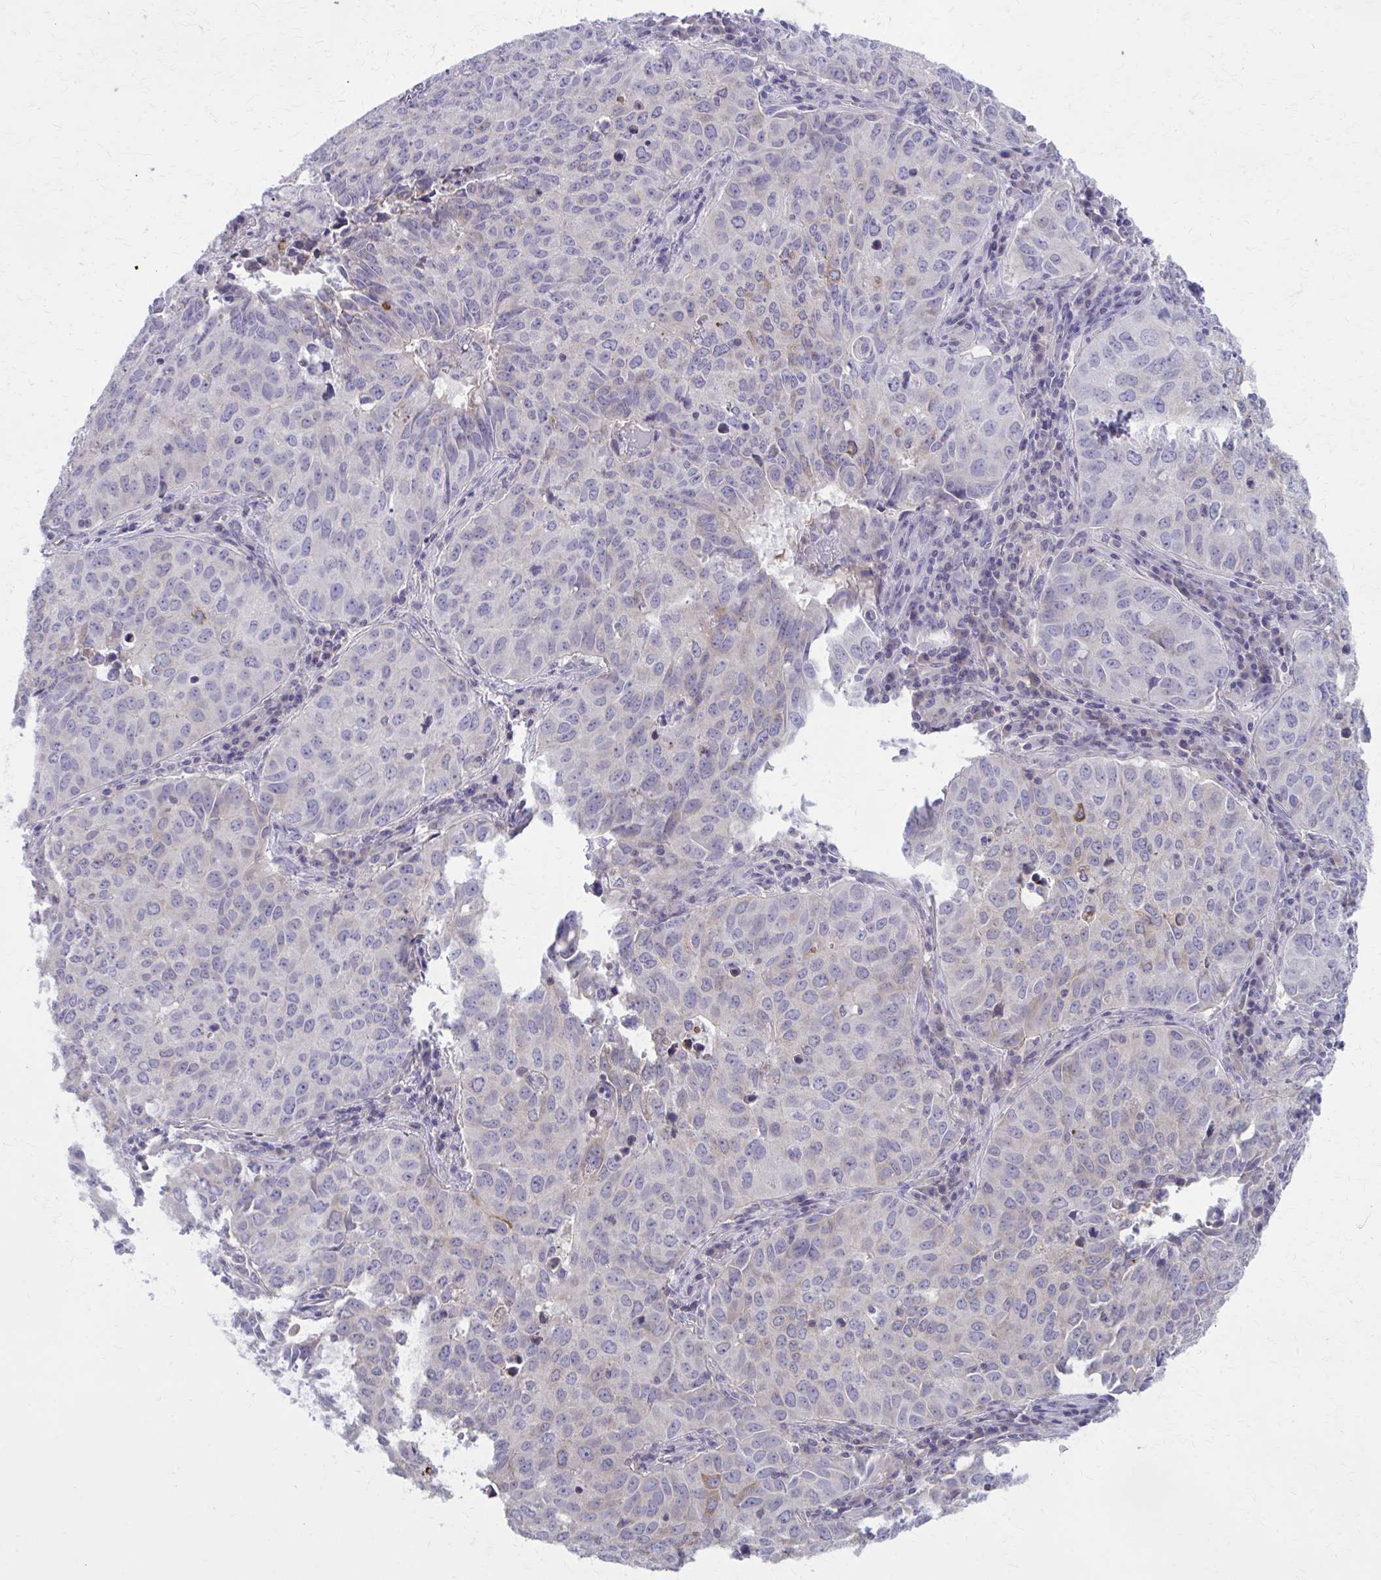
{"staining": {"intensity": "negative", "quantity": "none", "location": "none"}, "tissue": "lung cancer", "cell_type": "Tumor cells", "image_type": "cancer", "snomed": [{"axis": "morphology", "description": "Adenocarcinoma, NOS"}, {"axis": "topography", "description": "Lung"}], "caption": "There is no significant positivity in tumor cells of lung cancer (adenocarcinoma).", "gene": "OR4A47", "patient": {"sex": "female", "age": 50}}